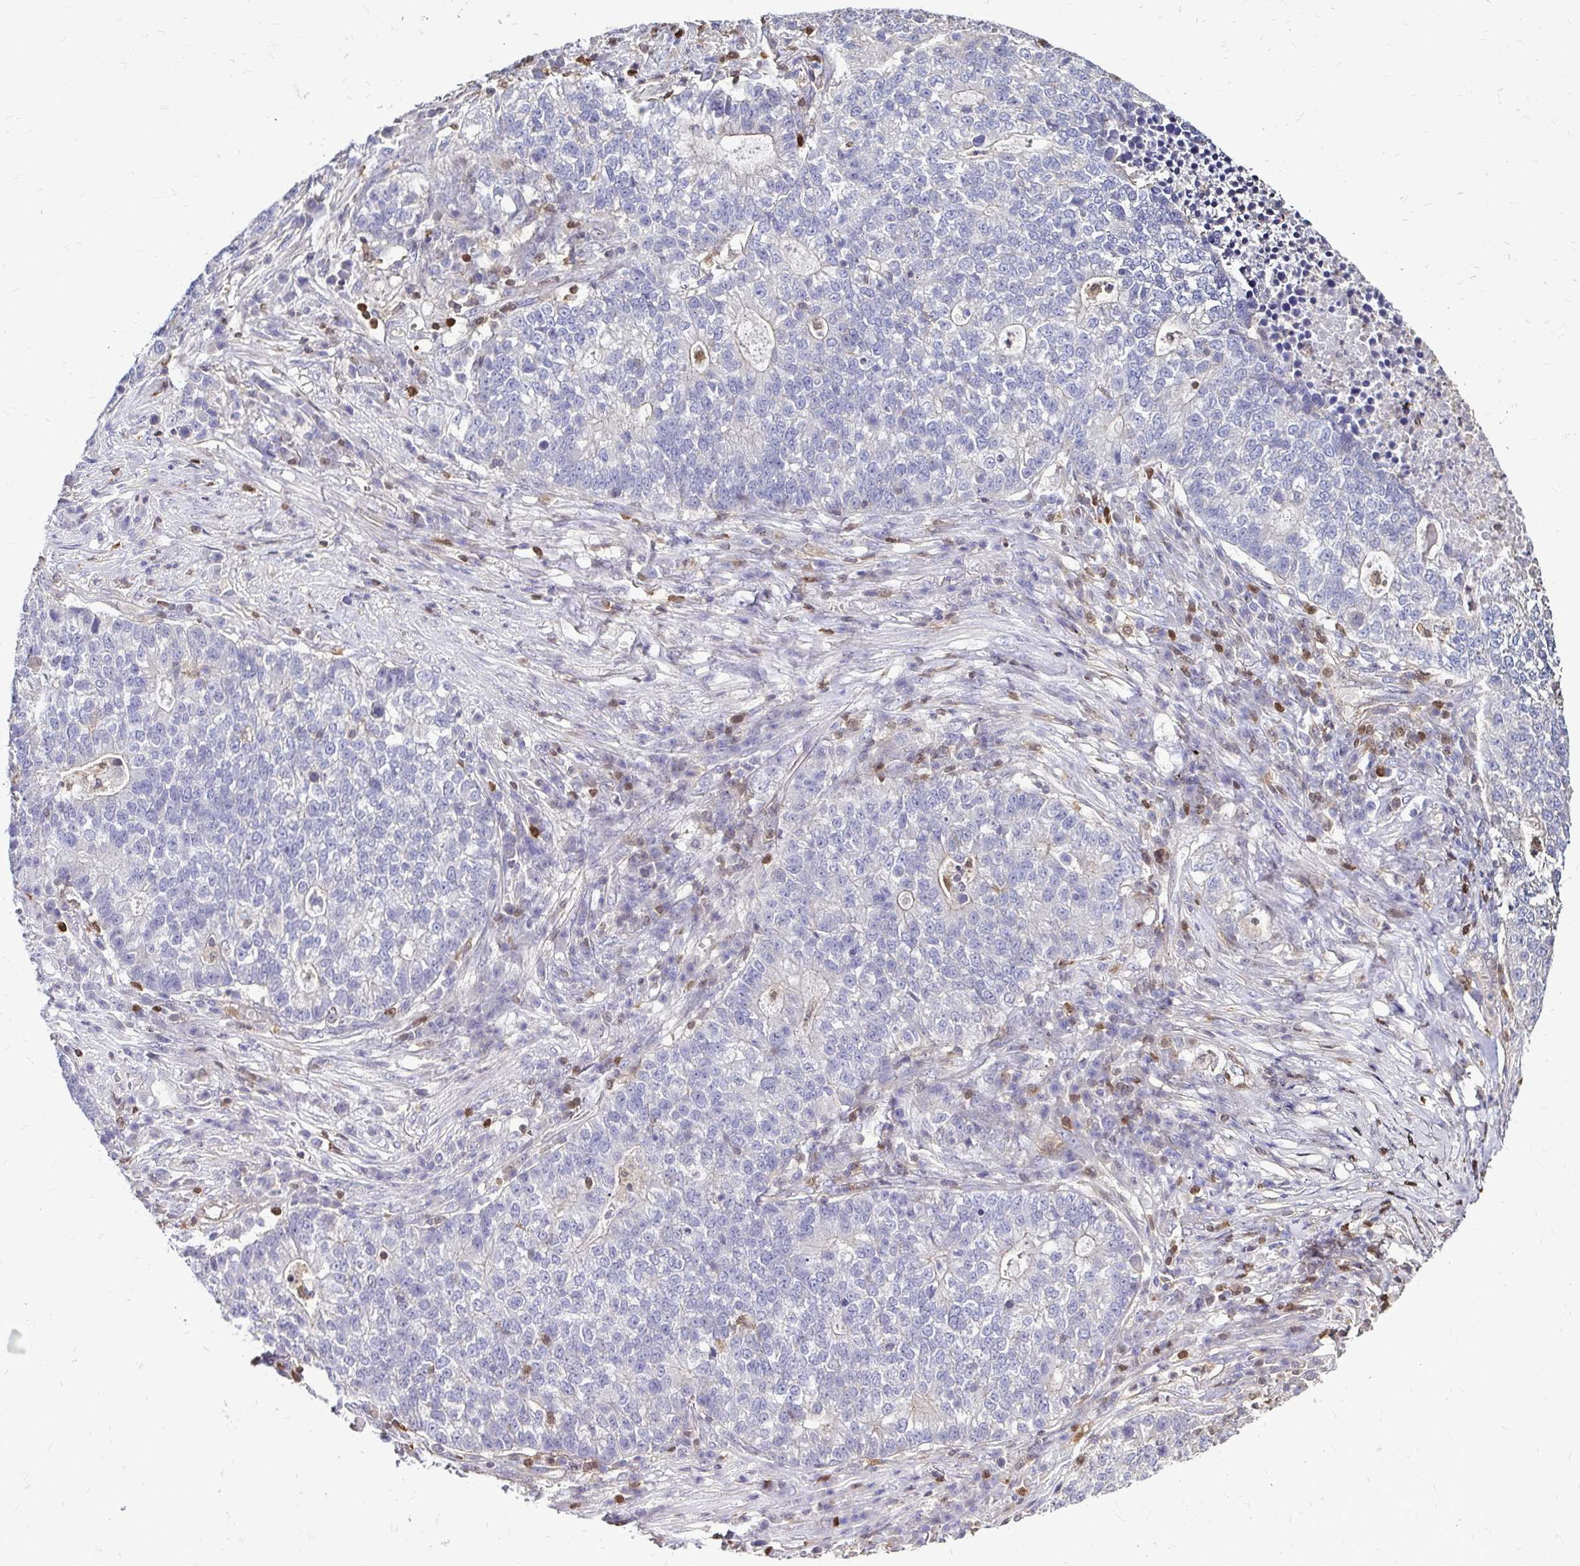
{"staining": {"intensity": "negative", "quantity": "none", "location": "none"}, "tissue": "lung cancer", "cell_type": "Tumor cells", "image_type": "cancer", "snomed": [{"axis": "morphology", "description": "Adenocarcinoma, NOS"}, {"axis": "topography", "description": "Lung"}], "caption": "High power microscopy photomicrograph of an immunohistochemistry (IHC) photomicrograph of lung cancer (adenocarcinoma), revealing no significant expression in tumor cells. (Stains: DAB immunohistochemistry with hematoxylin counter stain, Microscopy: brightfield microscopy at high magnification).", "gene": "ZFP1", "patient": {"sex": "male", "age": 57}}